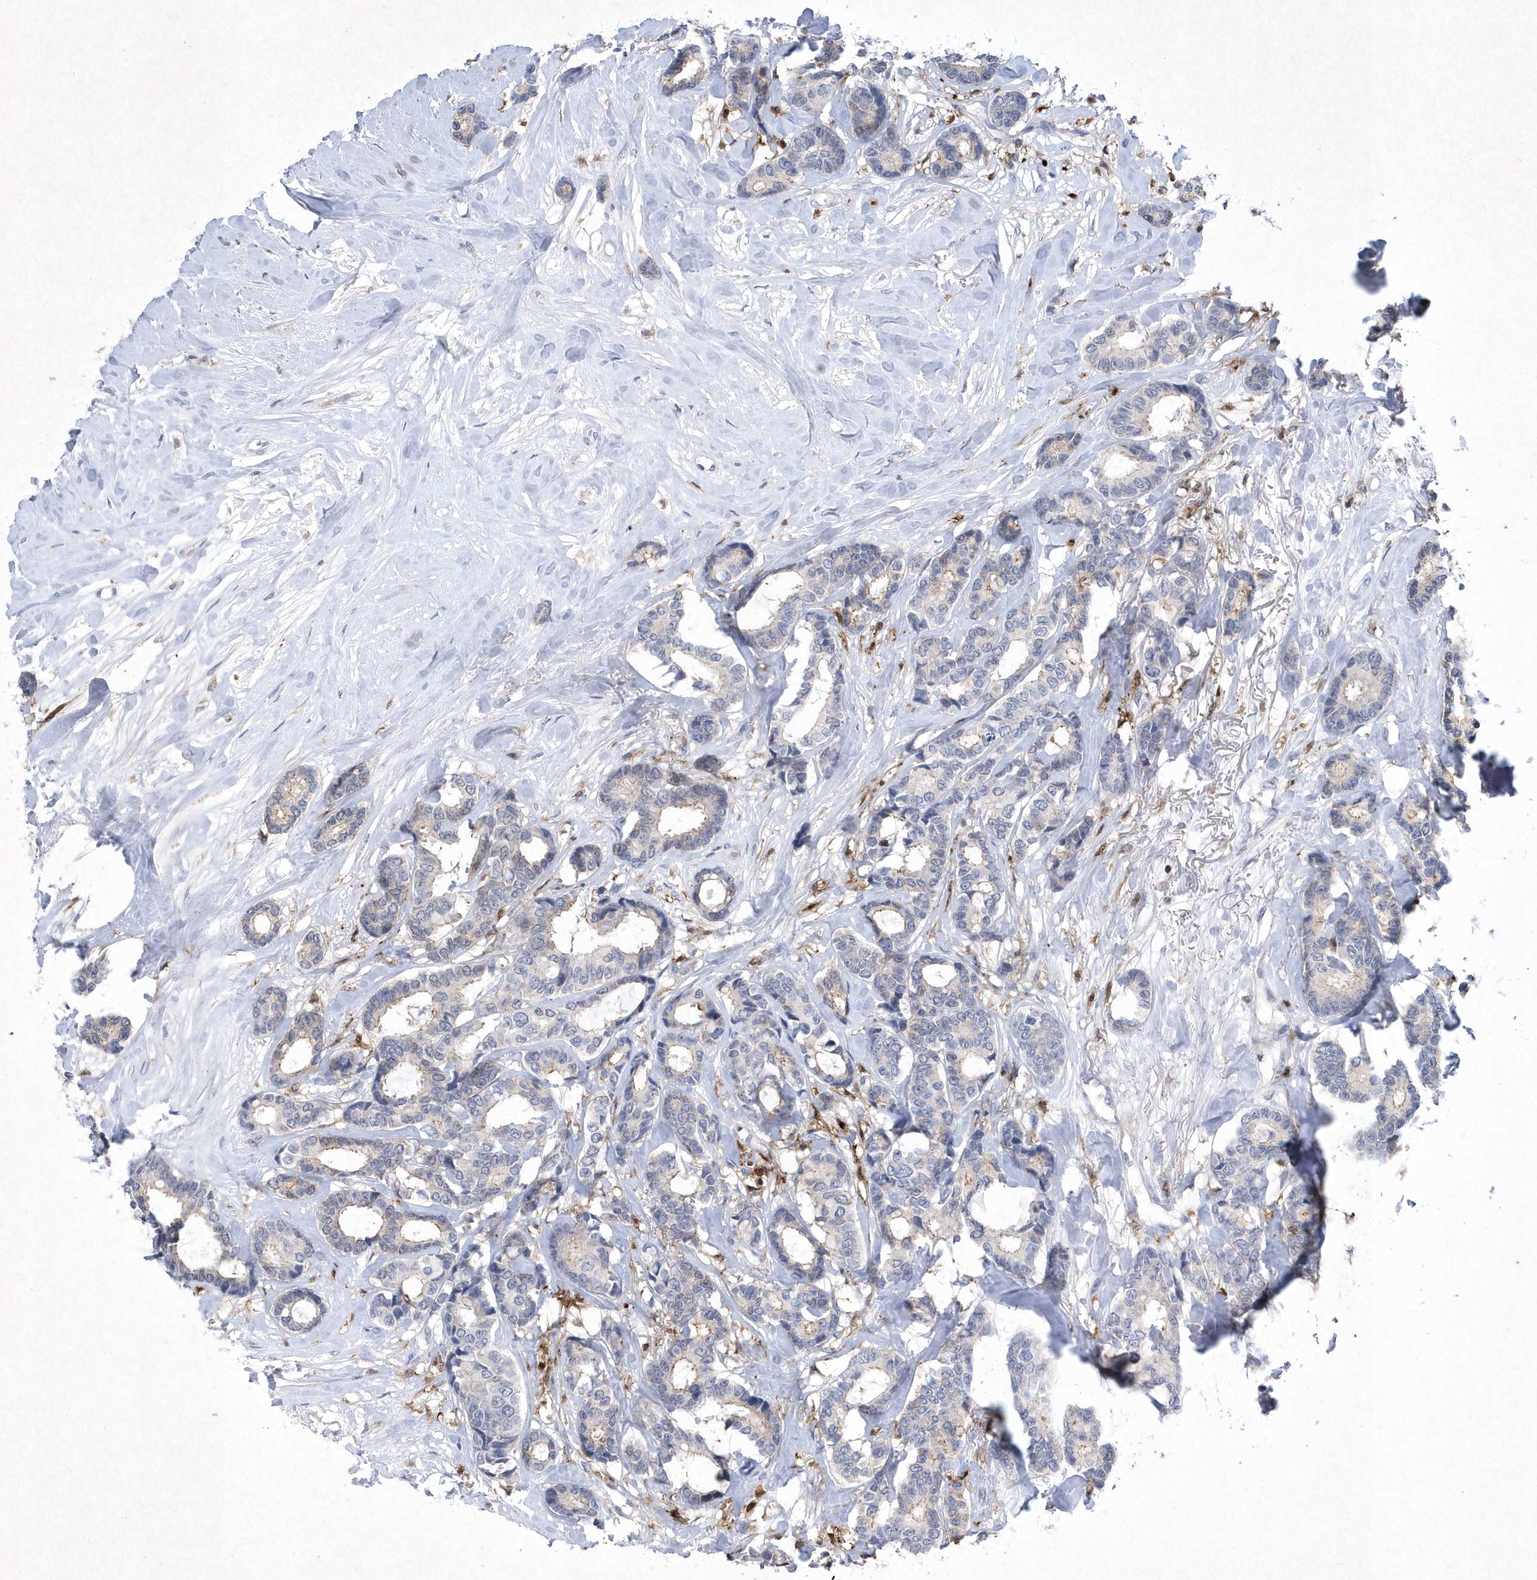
{"staining": {"intensity": "negative", "quantity": "none", "location": "none"}, "tissue": "breast cancer", "cell_type": "Tumor cells", "image_type": "cancer", "snomed": [{"axis": "morphology", "description": "Duct carcinoma"}, {"axis": "topography", "description": "Breast"}], "caption": "Photomicrograph shows no significant protein positivity in tumor cells of breast cancer.", "gene": "BHLHA15", "patient": {"sex": "female", "age": 87}}